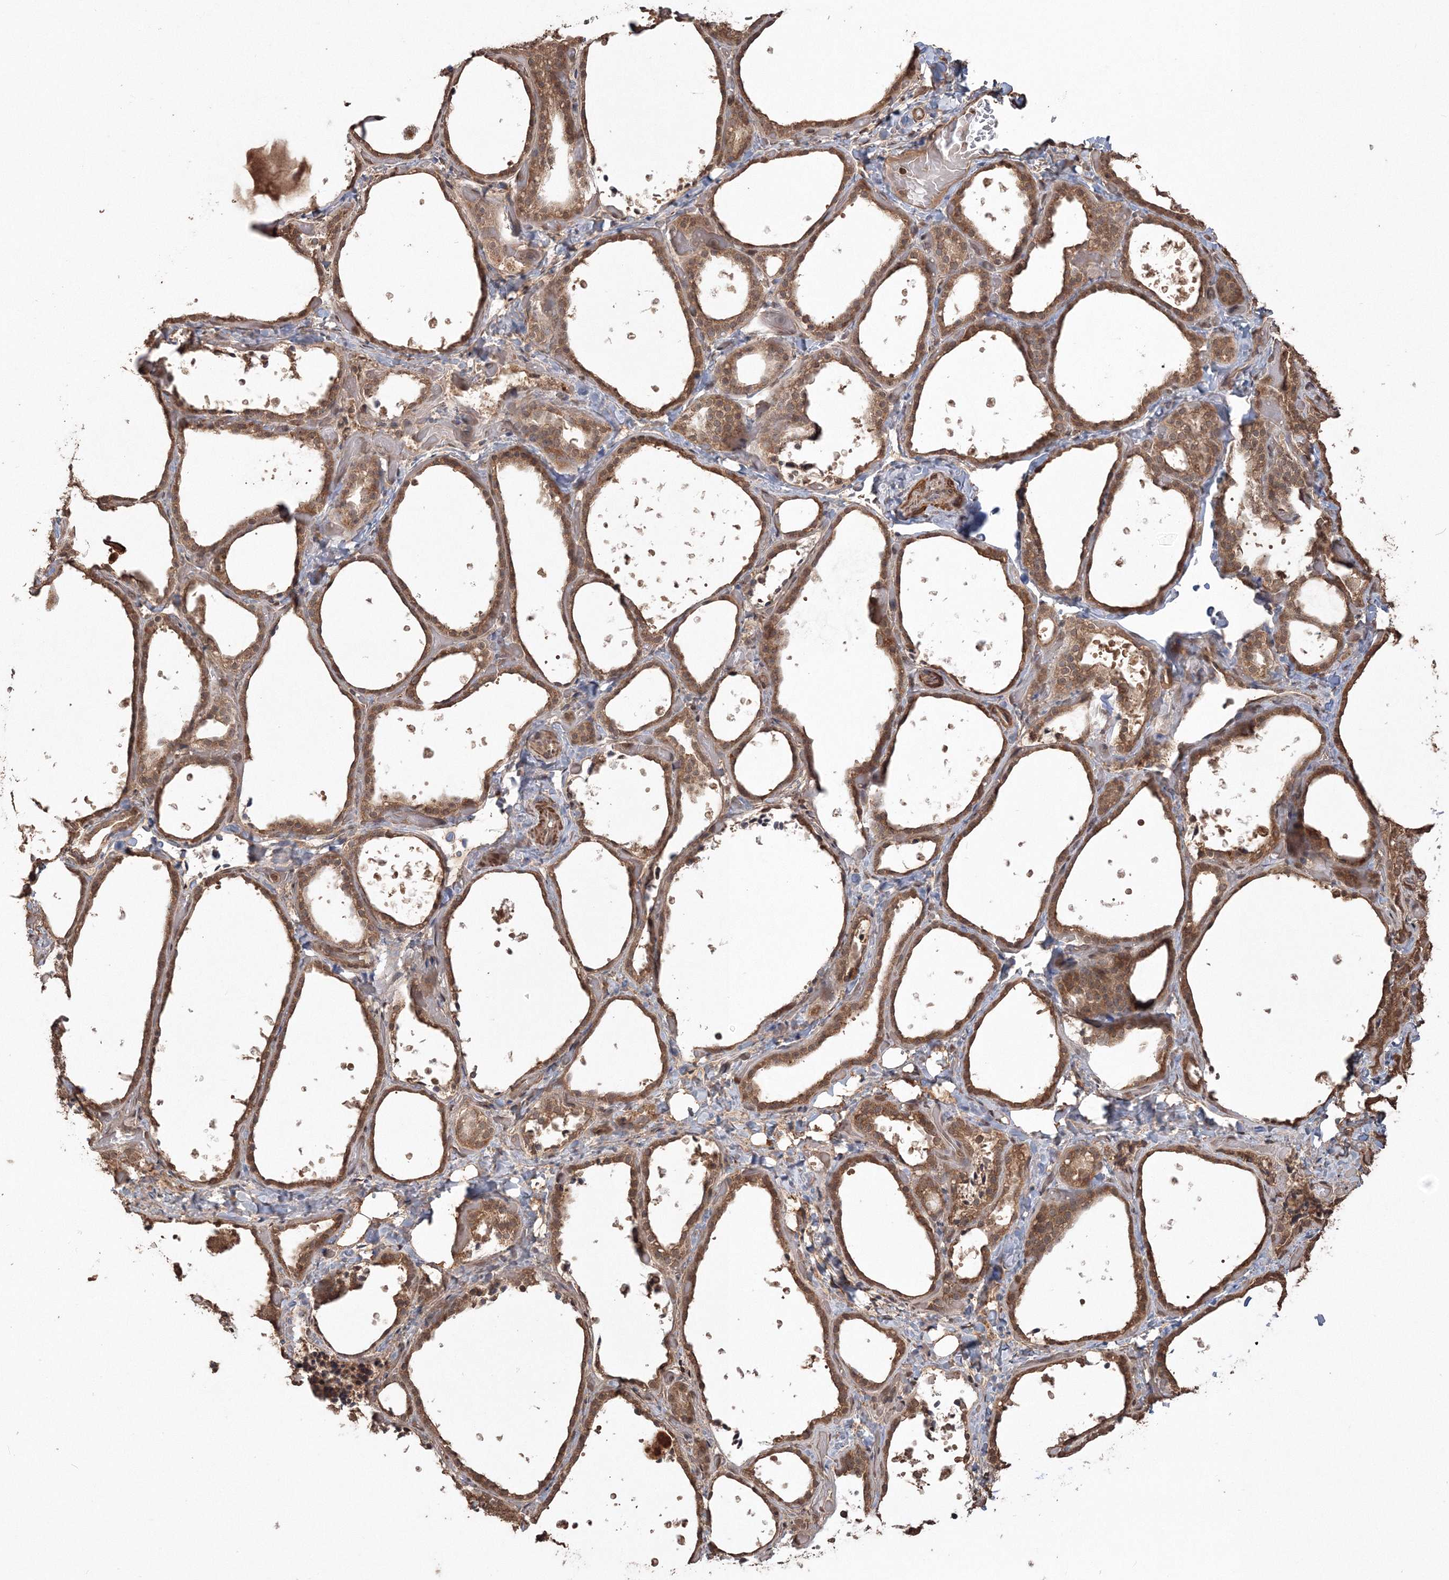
{"staining": {"intensity": "moderate", "quantity": ">75%", "location": "cytoplasmic/membranous"}, "tissue": "thyroid gland", "cell_type": "Glandular cells", "image_type": "normal", "snomed": [{"axis": "morphology", "description": "Normal tissue, NOS"}, {"axis": "topography", "description": "Thyroid gland"}], "caption": "Moderate cytoplasmic/membranous staining is appreciated in approximately >75% of glandular cells in benign thyroid gland.", "gene": "CCDC122", "patient": {"sex": "female", "age": 44}}